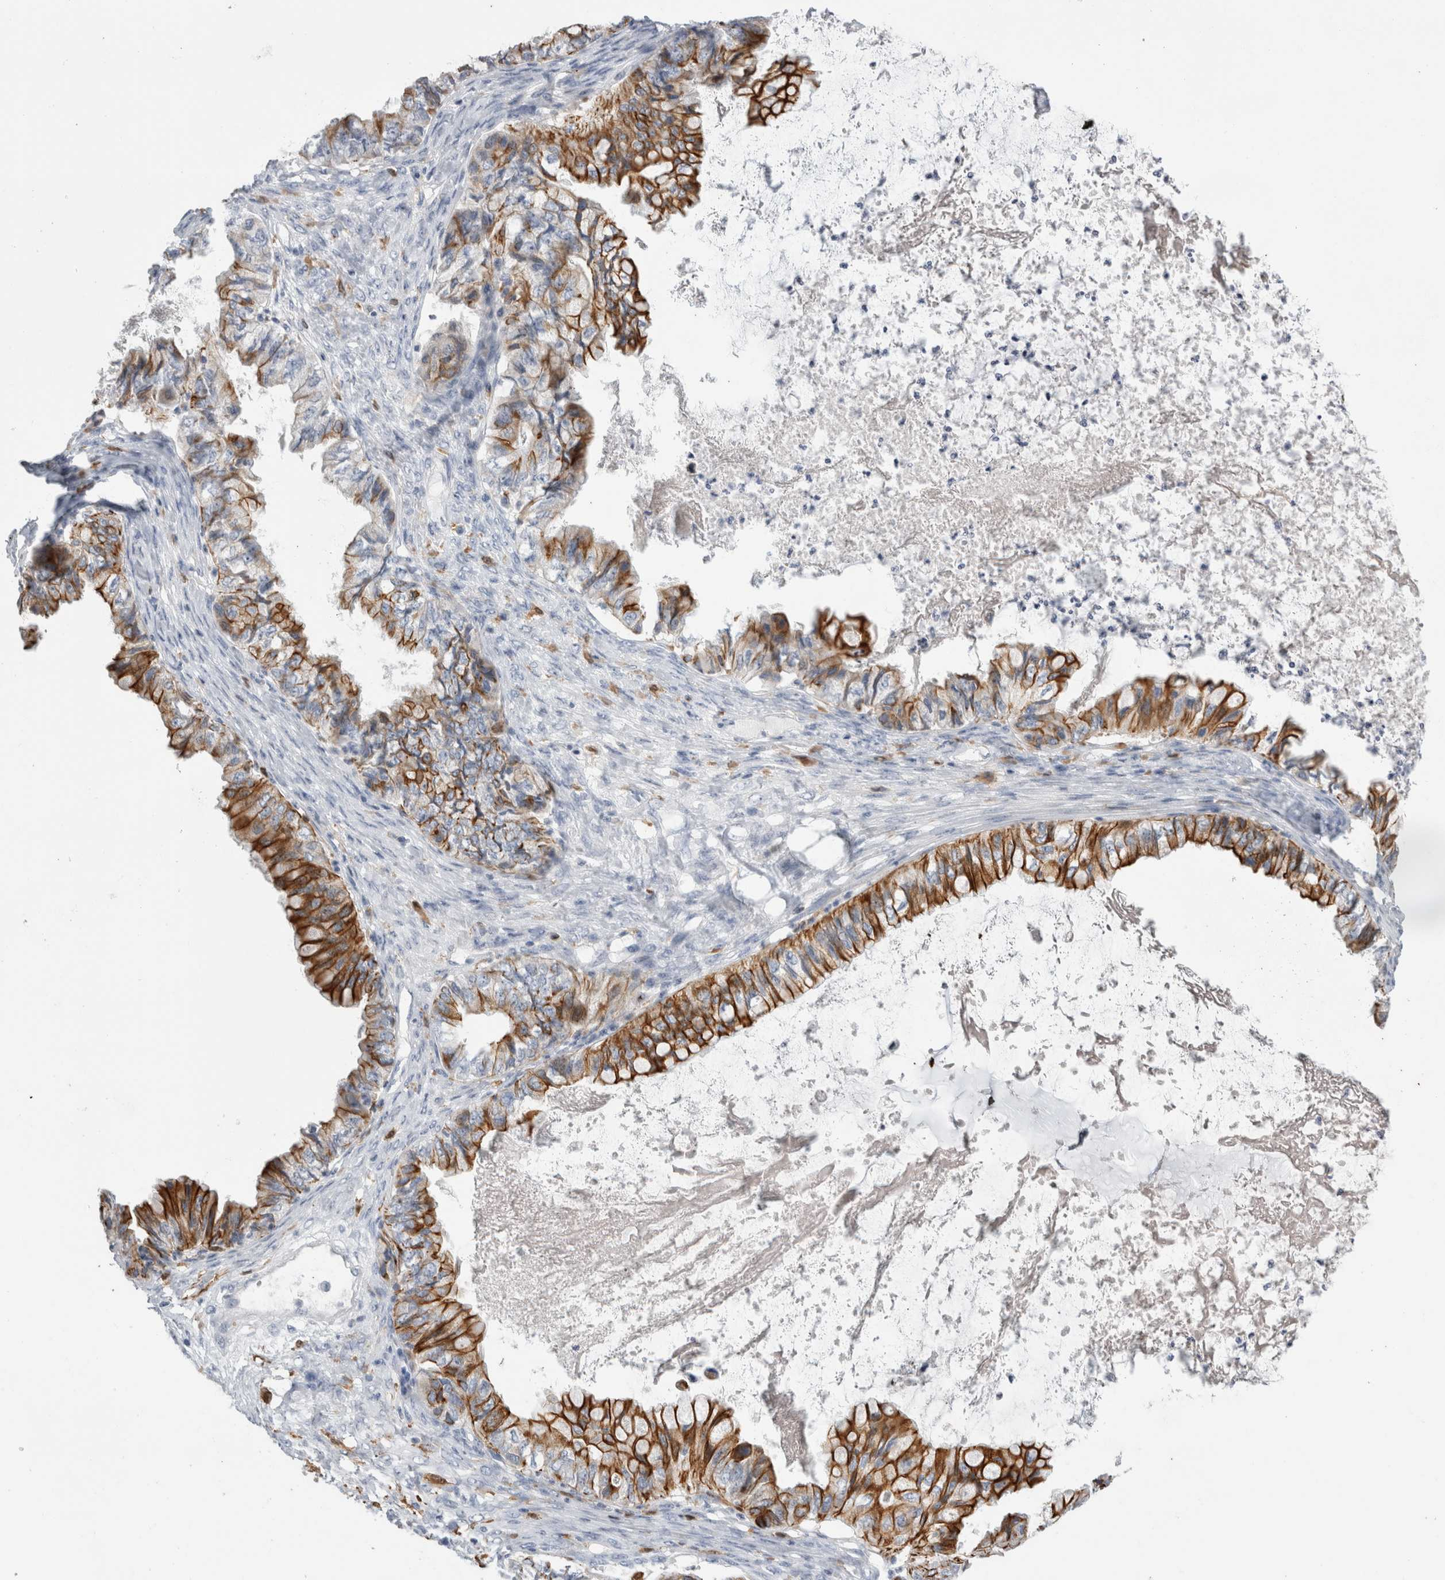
{"staining": {"intensity": "strong", "quantity": ">75%", "location": "cytoplasmic/membranous"}, "tissue": "ovarian cancer", "cell_type": "Tumor cells", "image_type": "cancer", "snomed": [{"axis": "morphology", "description": "Cystadenocarcinoma, mucinous, NOS"}, {"axis": "topography", "description": "Ovary"}], "caption": "Human ovarian mucinous cystadenocarcinoma stained with a brown dye reveals strong cytoplasmic/membranous positive positivity in approximately >75% of tumor cells.", "gene": "SLC20A2", "patient": {"sex": "female", "age": 80}}